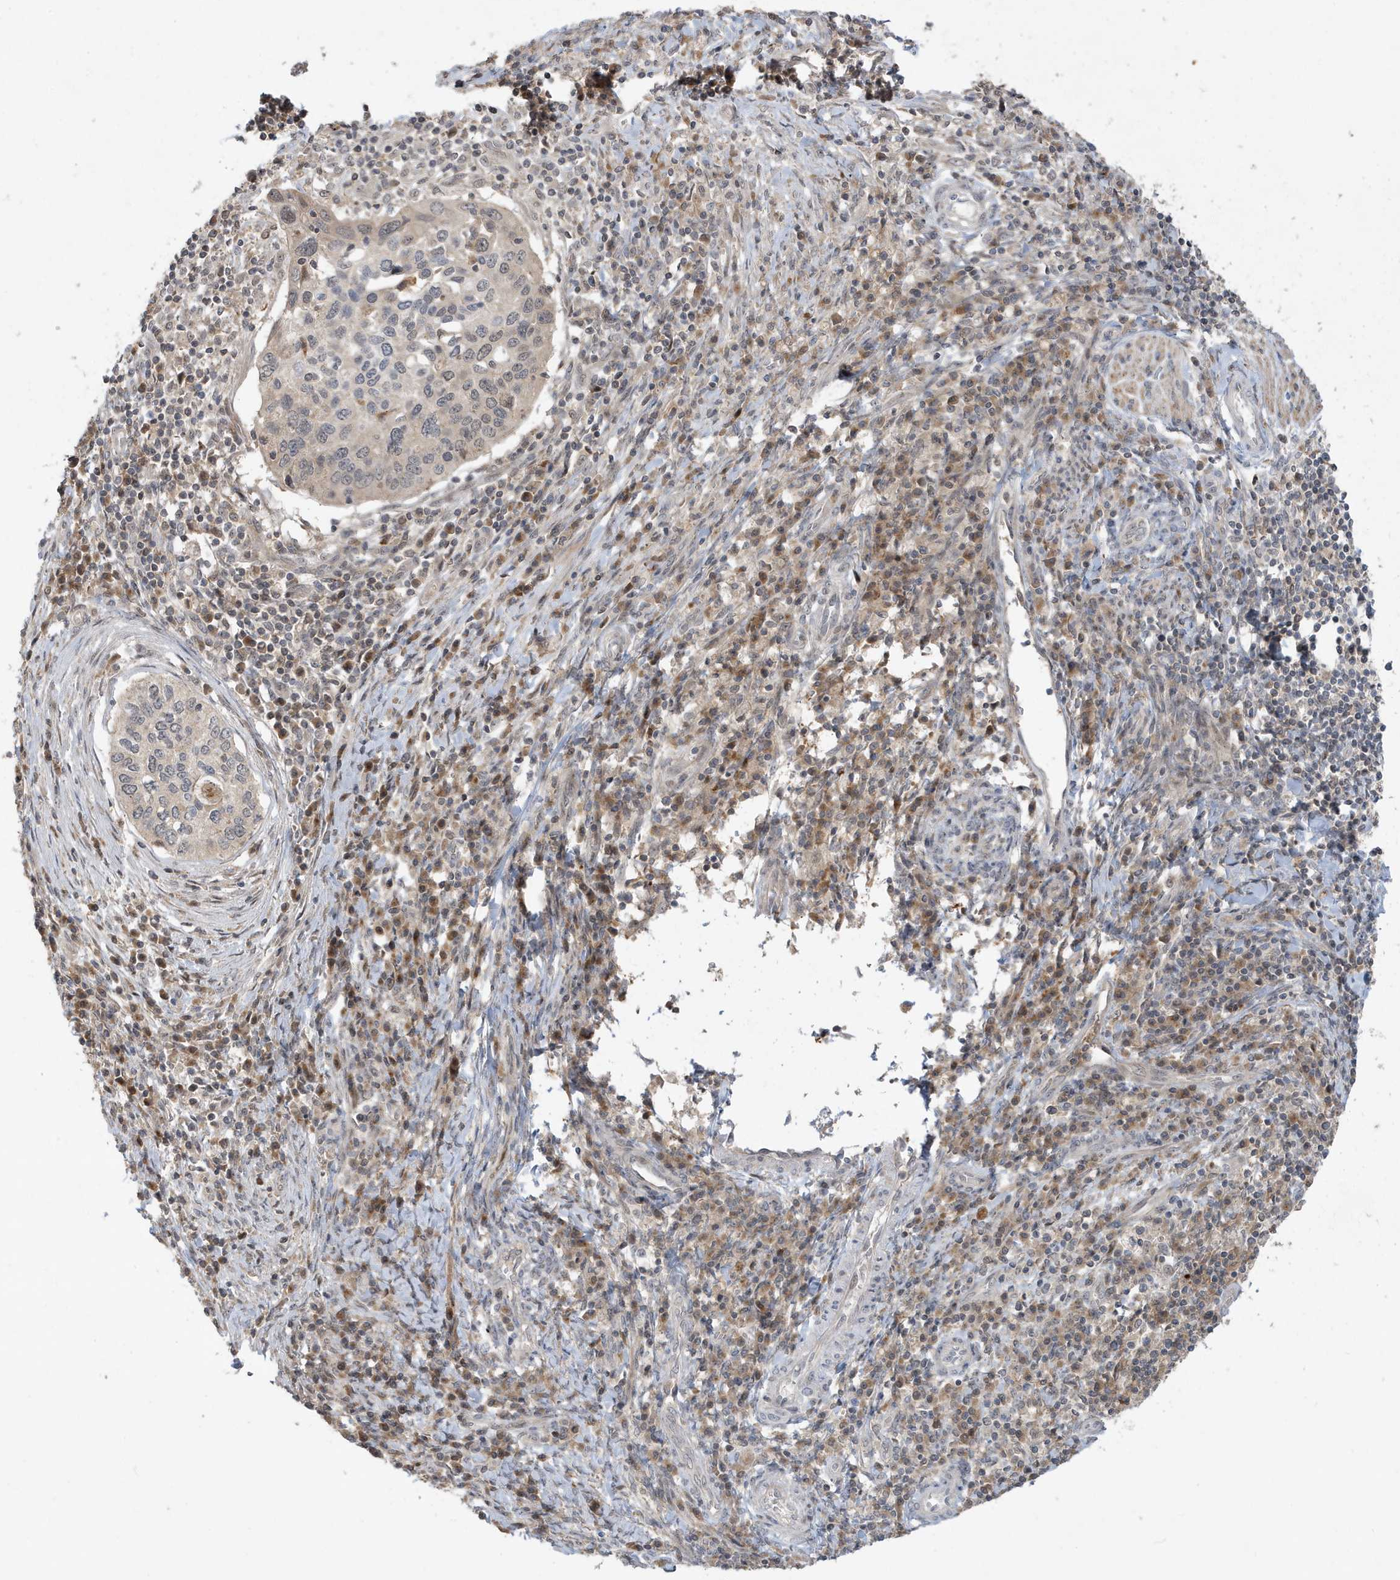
{"staining": {"intensity": "weak", "quantity": "<25%", "location": "cytoplasmic/membranous"}, "tissue": "cervical cancer", "cell_type": "Tumor cells", "image_type": "cancer", "snomed": [{"axis": "morphology", "description": "Squamous cell carcinoma, NOS"}, {"axis": "topography", "description": "Cervix"}], "caption": "There is no significant expression in tumor cells of cervical cancer (squamous cell carcinoma).", "gene": "PRRT3", "patient": {"sex": "female", "age": 38}}